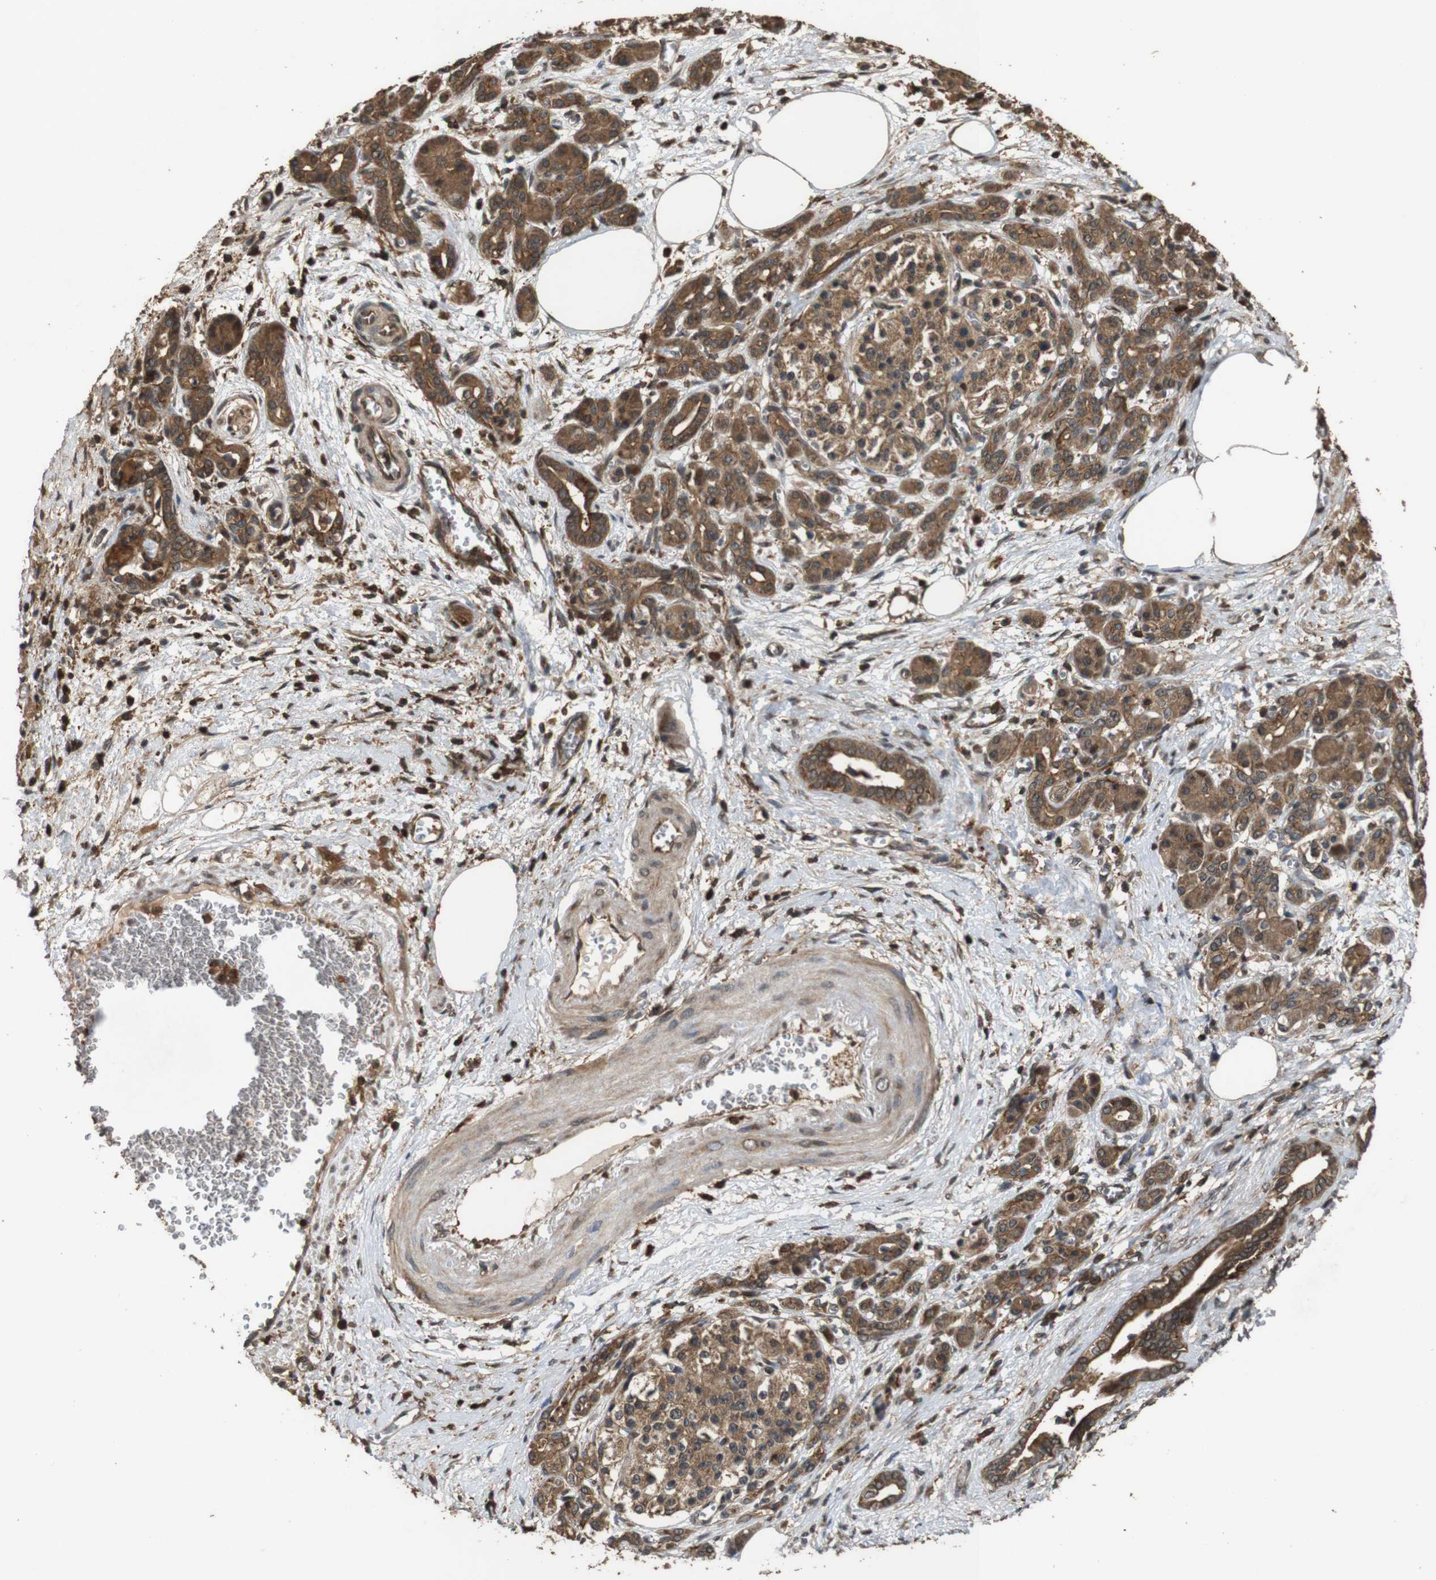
{"staining": {"intensity": "moderate", "quantity": ">75%", "location": "cytoplasmic/membranous"}, "tissue": "pancreatic cancer", "cell_type": "Tumor cells", "image_type": "cancer", "snomed": [{"axis": "morphology", "description": "Adenocarcinoma, NOS"}, {"axis": "topography", "description": "Pancreas"}], "caption": "Immunohistochemistry (IHC) histopathology image of human adenocarcinoma (pancreatic) stained for a protein (brown), which shows medium levels of moderate cytoplasmic/membranous positivity in approximately >75% of tumor cells.", "gene": "BAG4", "patient": {"sex": "female", "age": 70}}